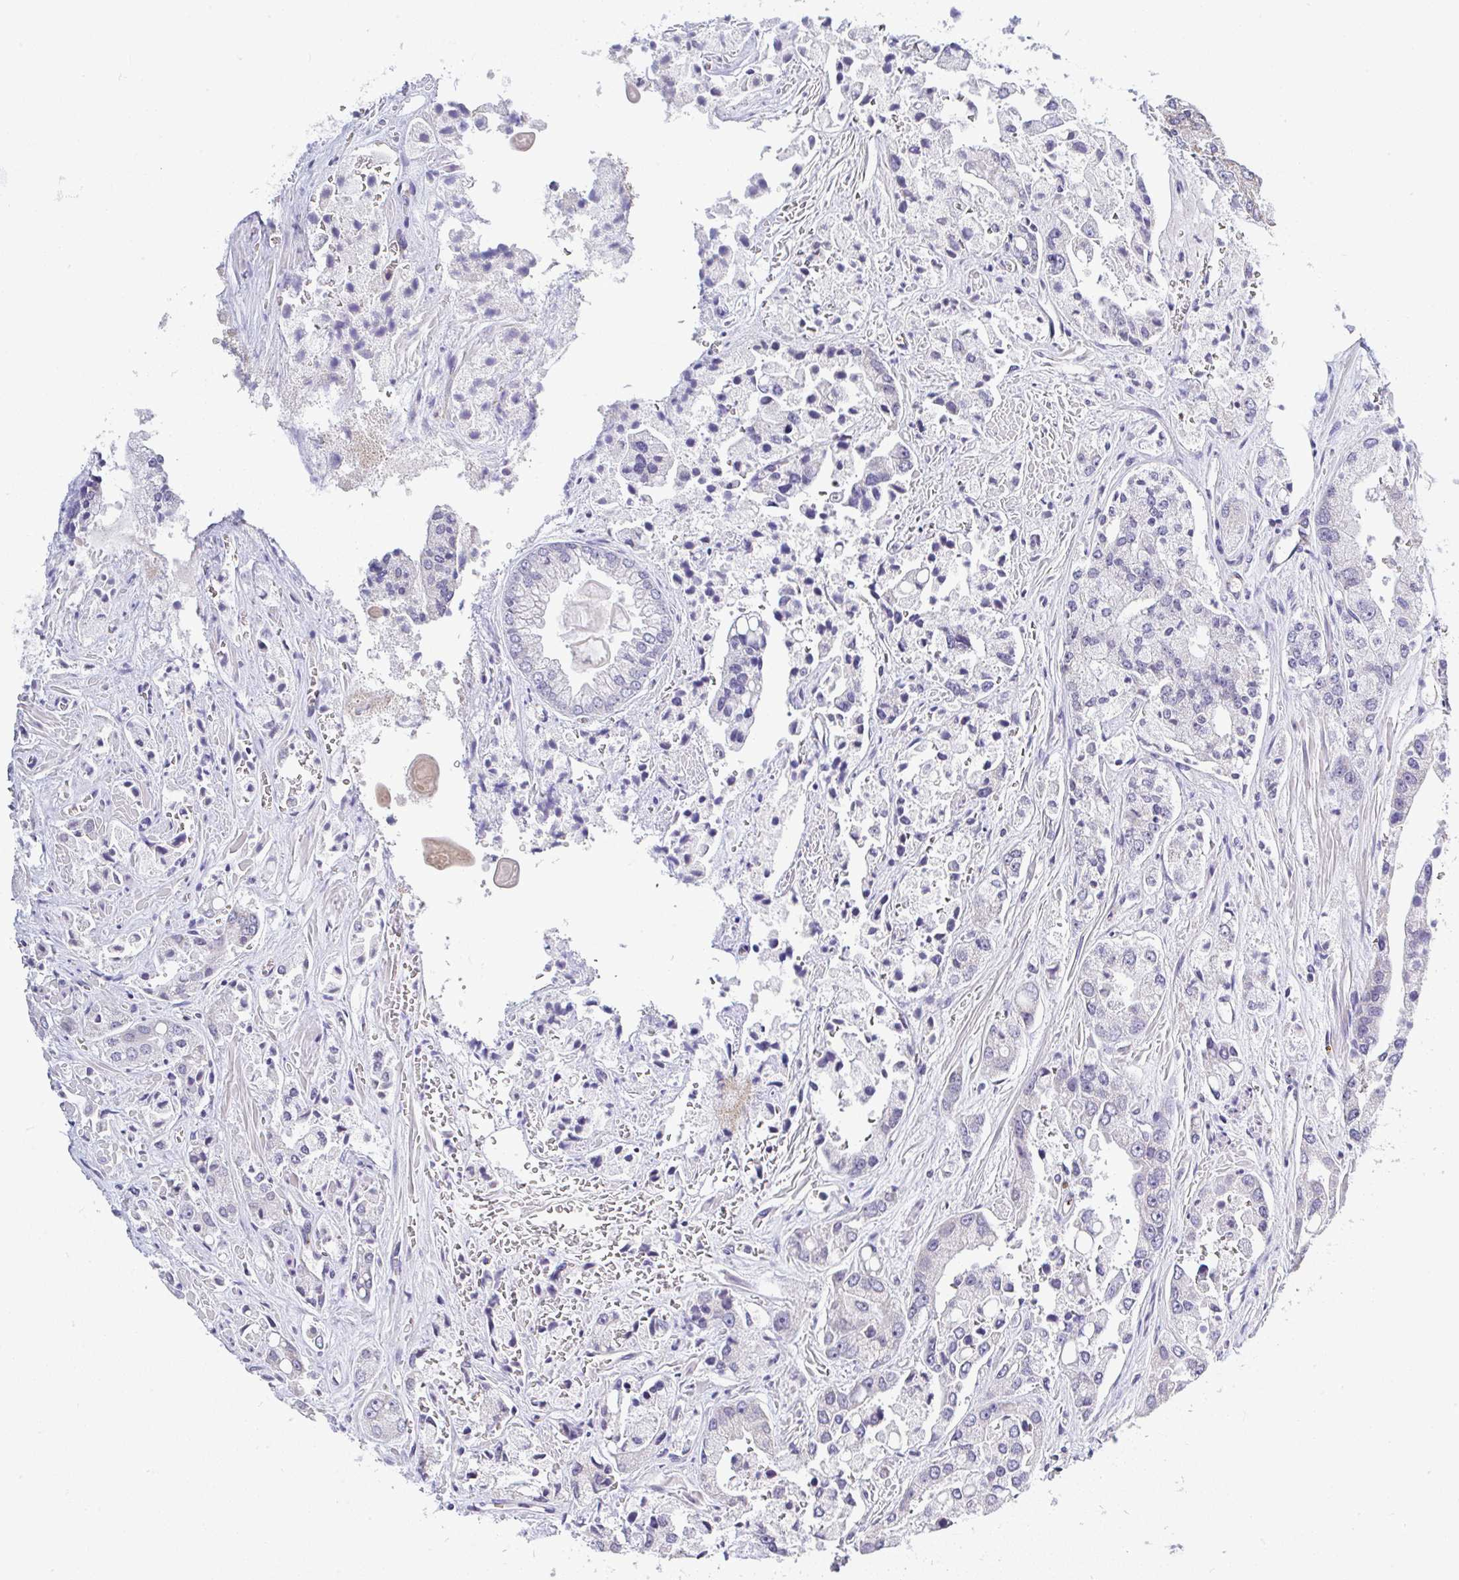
{"staining": {"intensity": "negative", "quantity": "none", "location": "none"}, "tissue": "prostate cancer", "cell_type": "Tumor cells", "image_type": "cancer", "snomed": [{"axis": "morphology", "description": "Normal tissue, NOS"}, {"axis": "morphology", "description": "Adenocarcinoma, High grade"}, {"axis": "topography", "description": "Prostate"}, {"axis": "topography", "description": "Peripheral nerve tissue"}], "caption": "The micrograph displays no significant positivity in tumor cells of prostate cancer.", "gene": "PLCD4", "patient": {"sex": "male", "age": 68}}